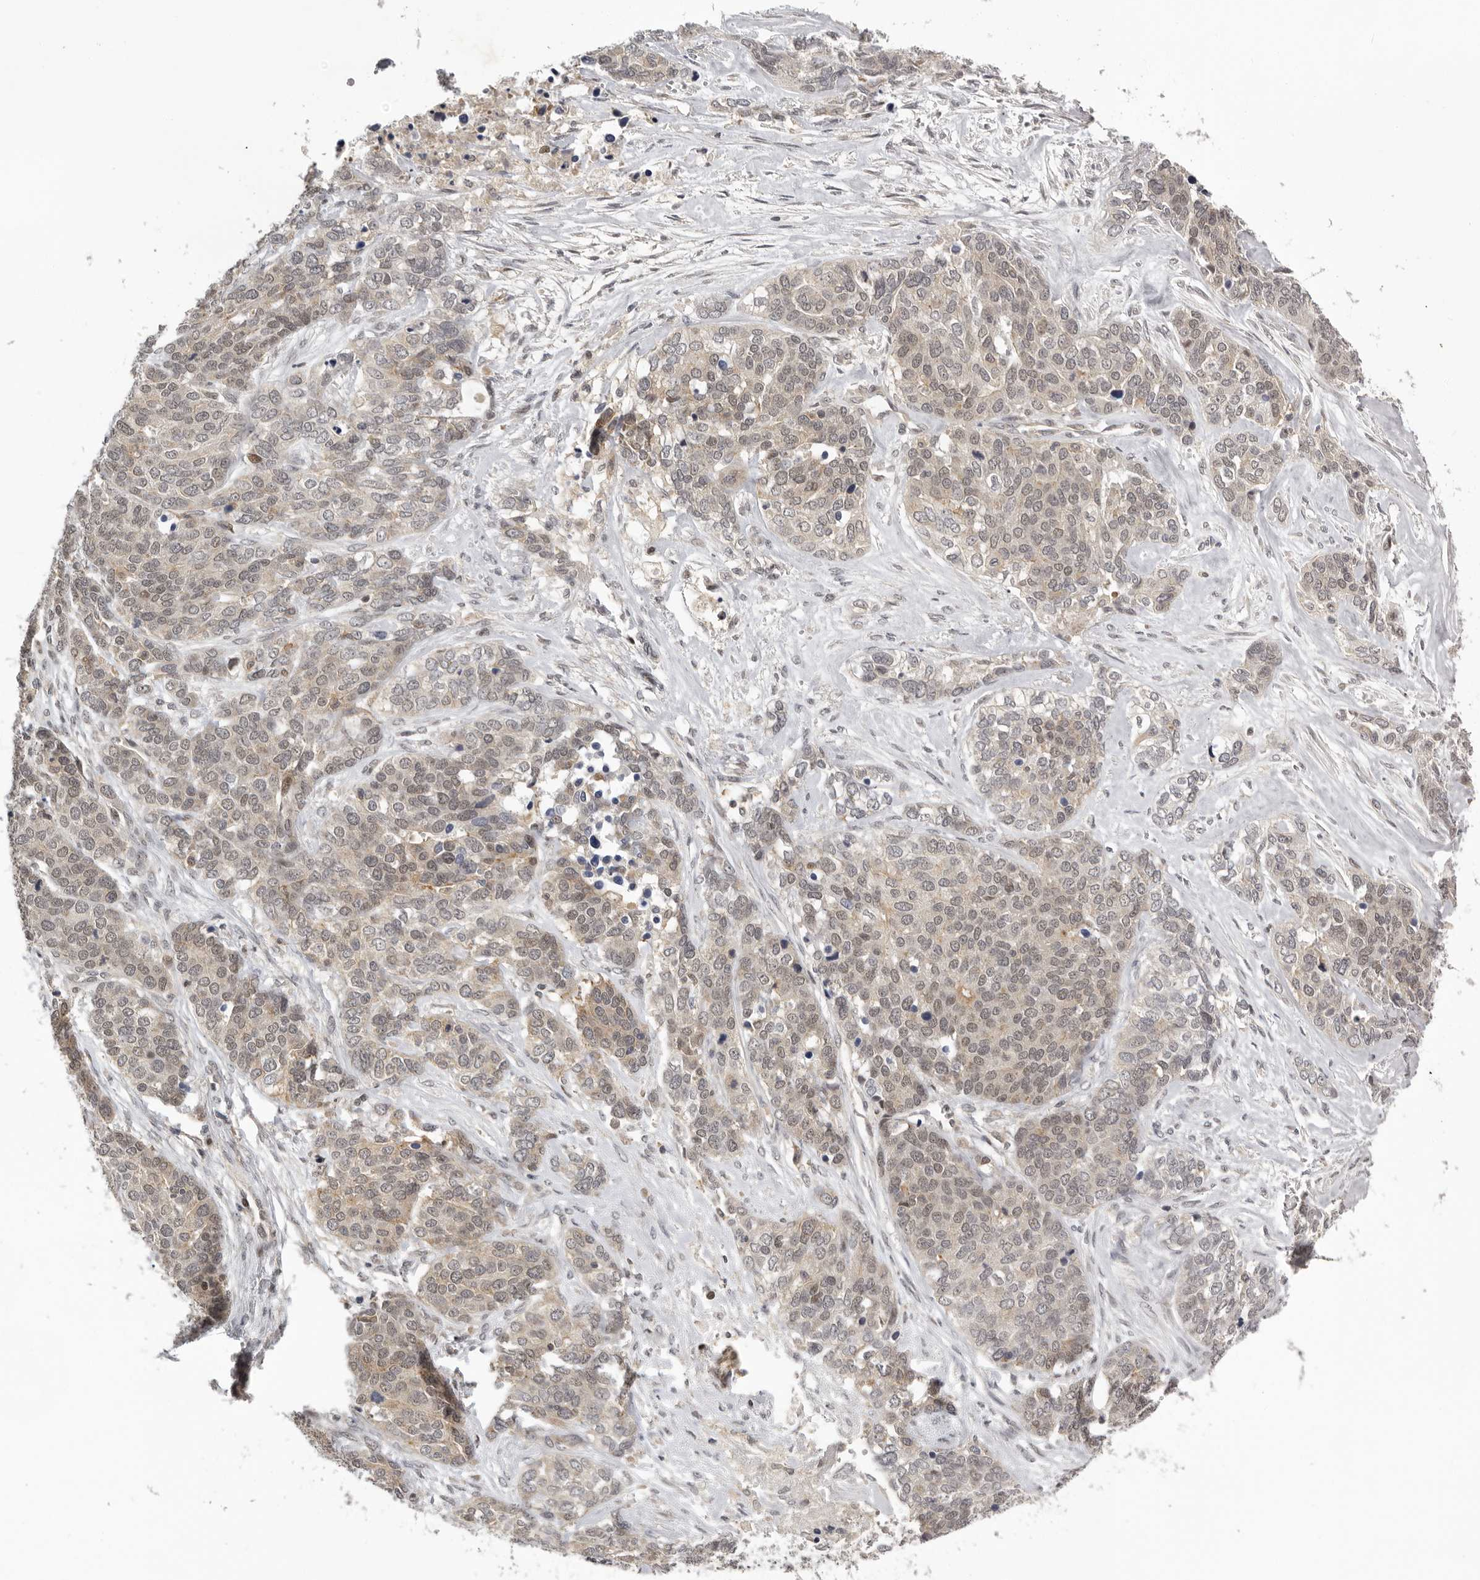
{"staining": {"intensity": "weak", "quantity": "25%-75%", "location": "cytoplasmic/membranous,nuclear"}, "tissue": "ovarian cancer", "cell_type": "Tumor cells", "image_type": "cancer", "snomed": [{"axis": "morphology", "description": "Cystadenocarcinoma, serous, NOS"}, {"axis": "topography", "description": "Ovary"}], "caption": "A photomicrograph showing weak cytoplasmic/membranous and nuclear expression in about 25%-75% of tumor cells in serous cystadenocarcinoma (ovarian), as visualized by brown immunohistochemical staining.", "gene": "KIF2B", "patient": {"sex": "female", "age": 44}}